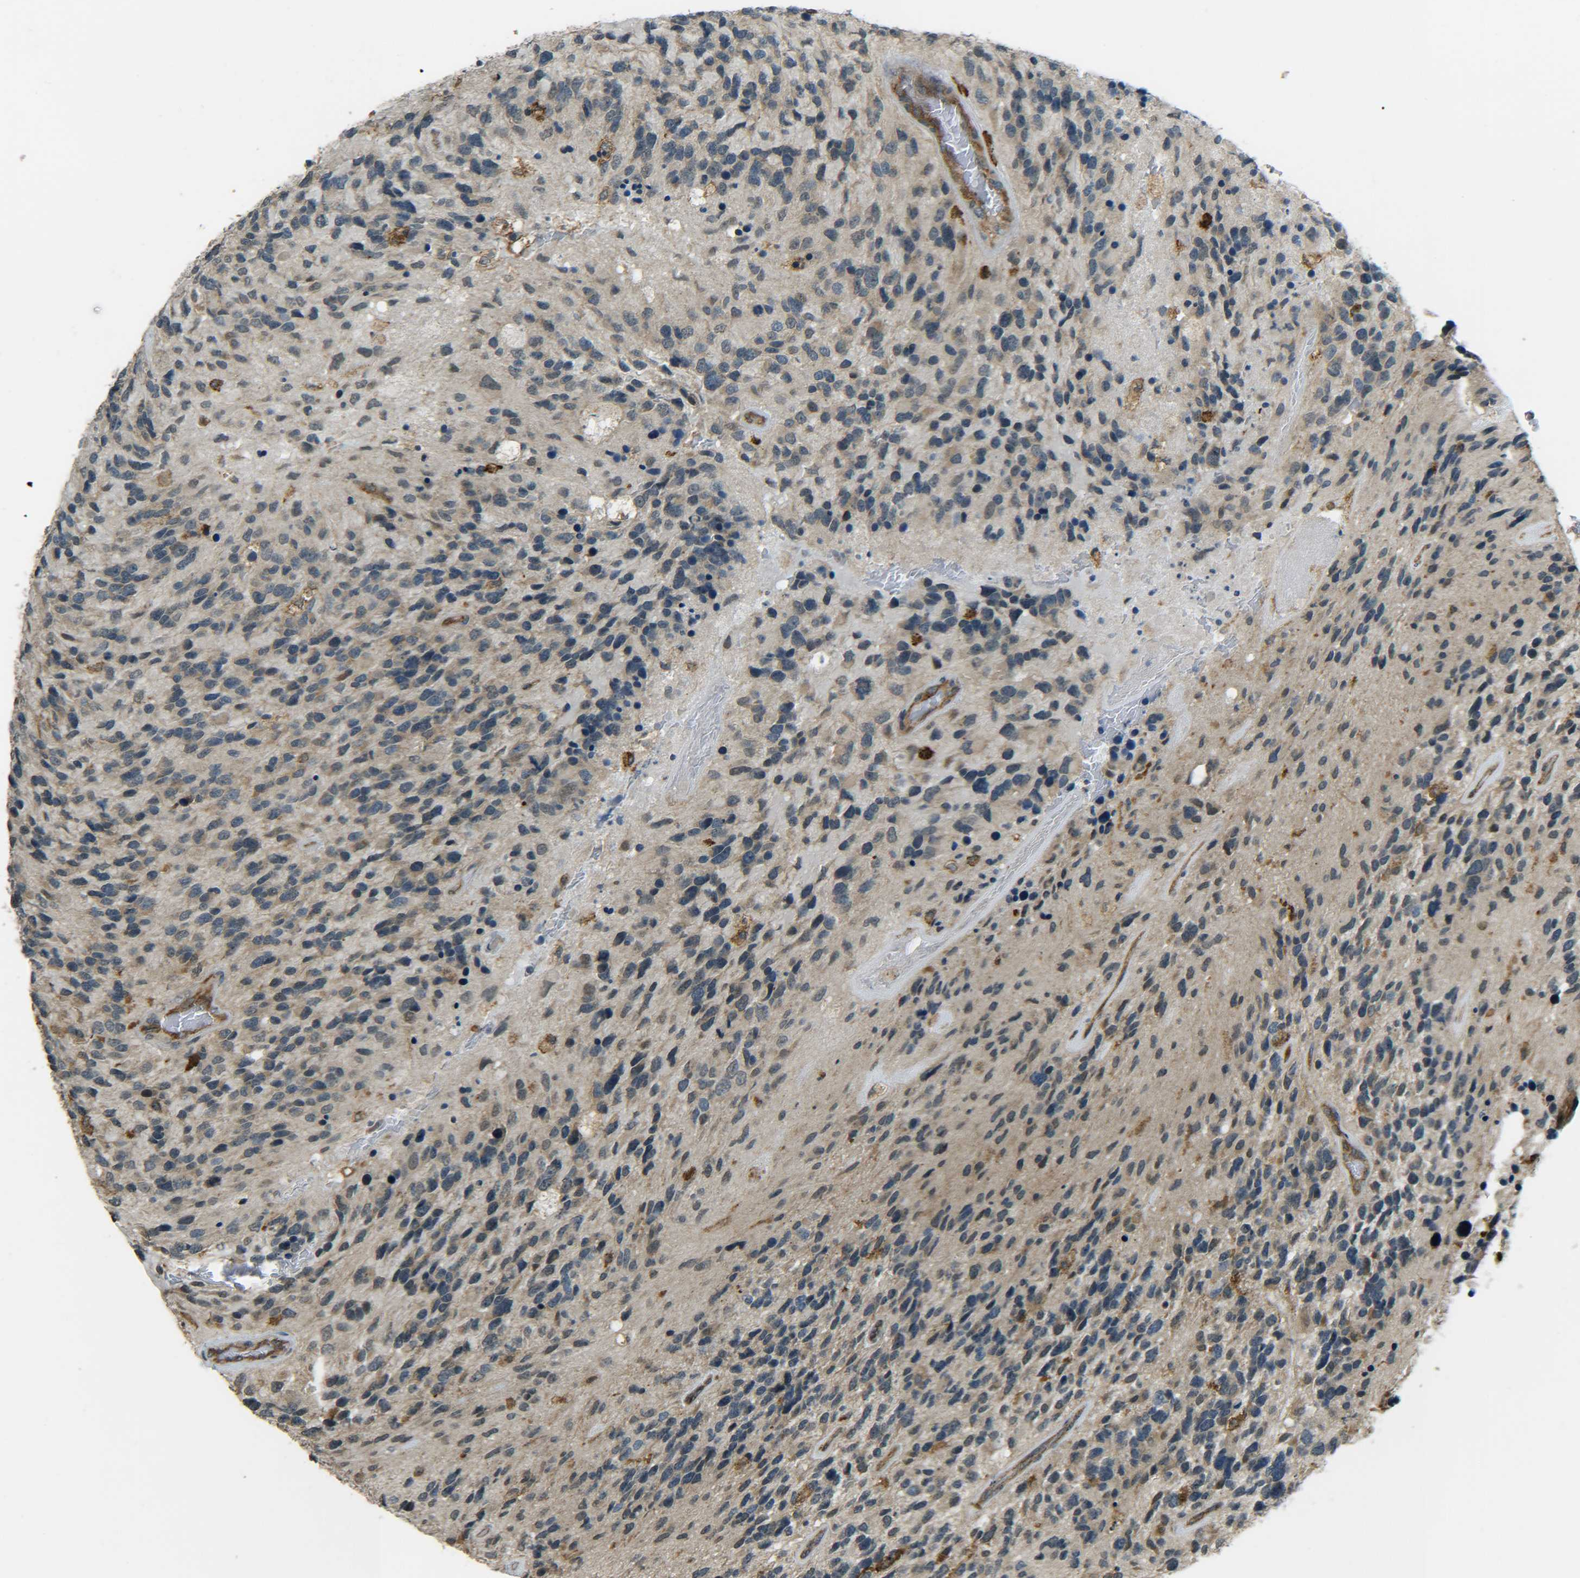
{"staining": {"intensity": "weak", "quantity": "25%-75%", "location": "cytoplasmic/membranous"}, "tissue": "glioma", "cell_type": "Tumor cells", "image_type": "cancer", "snomed": [{"axis": "morphology", "description": "Glioma, malignant, High grade"}, {"axis": "topography", "description": "Brain"}], "caption": "DAB (3,3'-diaminobenzidine) immunohistochemical staining of malignant high-grade glioma demonstrates weak cytoplasmic/membranous protein expression in approximately 25%-75% of tumor cells. Immunohistochemistry stains the protein in brown and the nuclei are stained blue.", "gene": "DAB2", "patient": {"sex": "female", "age": 58}}